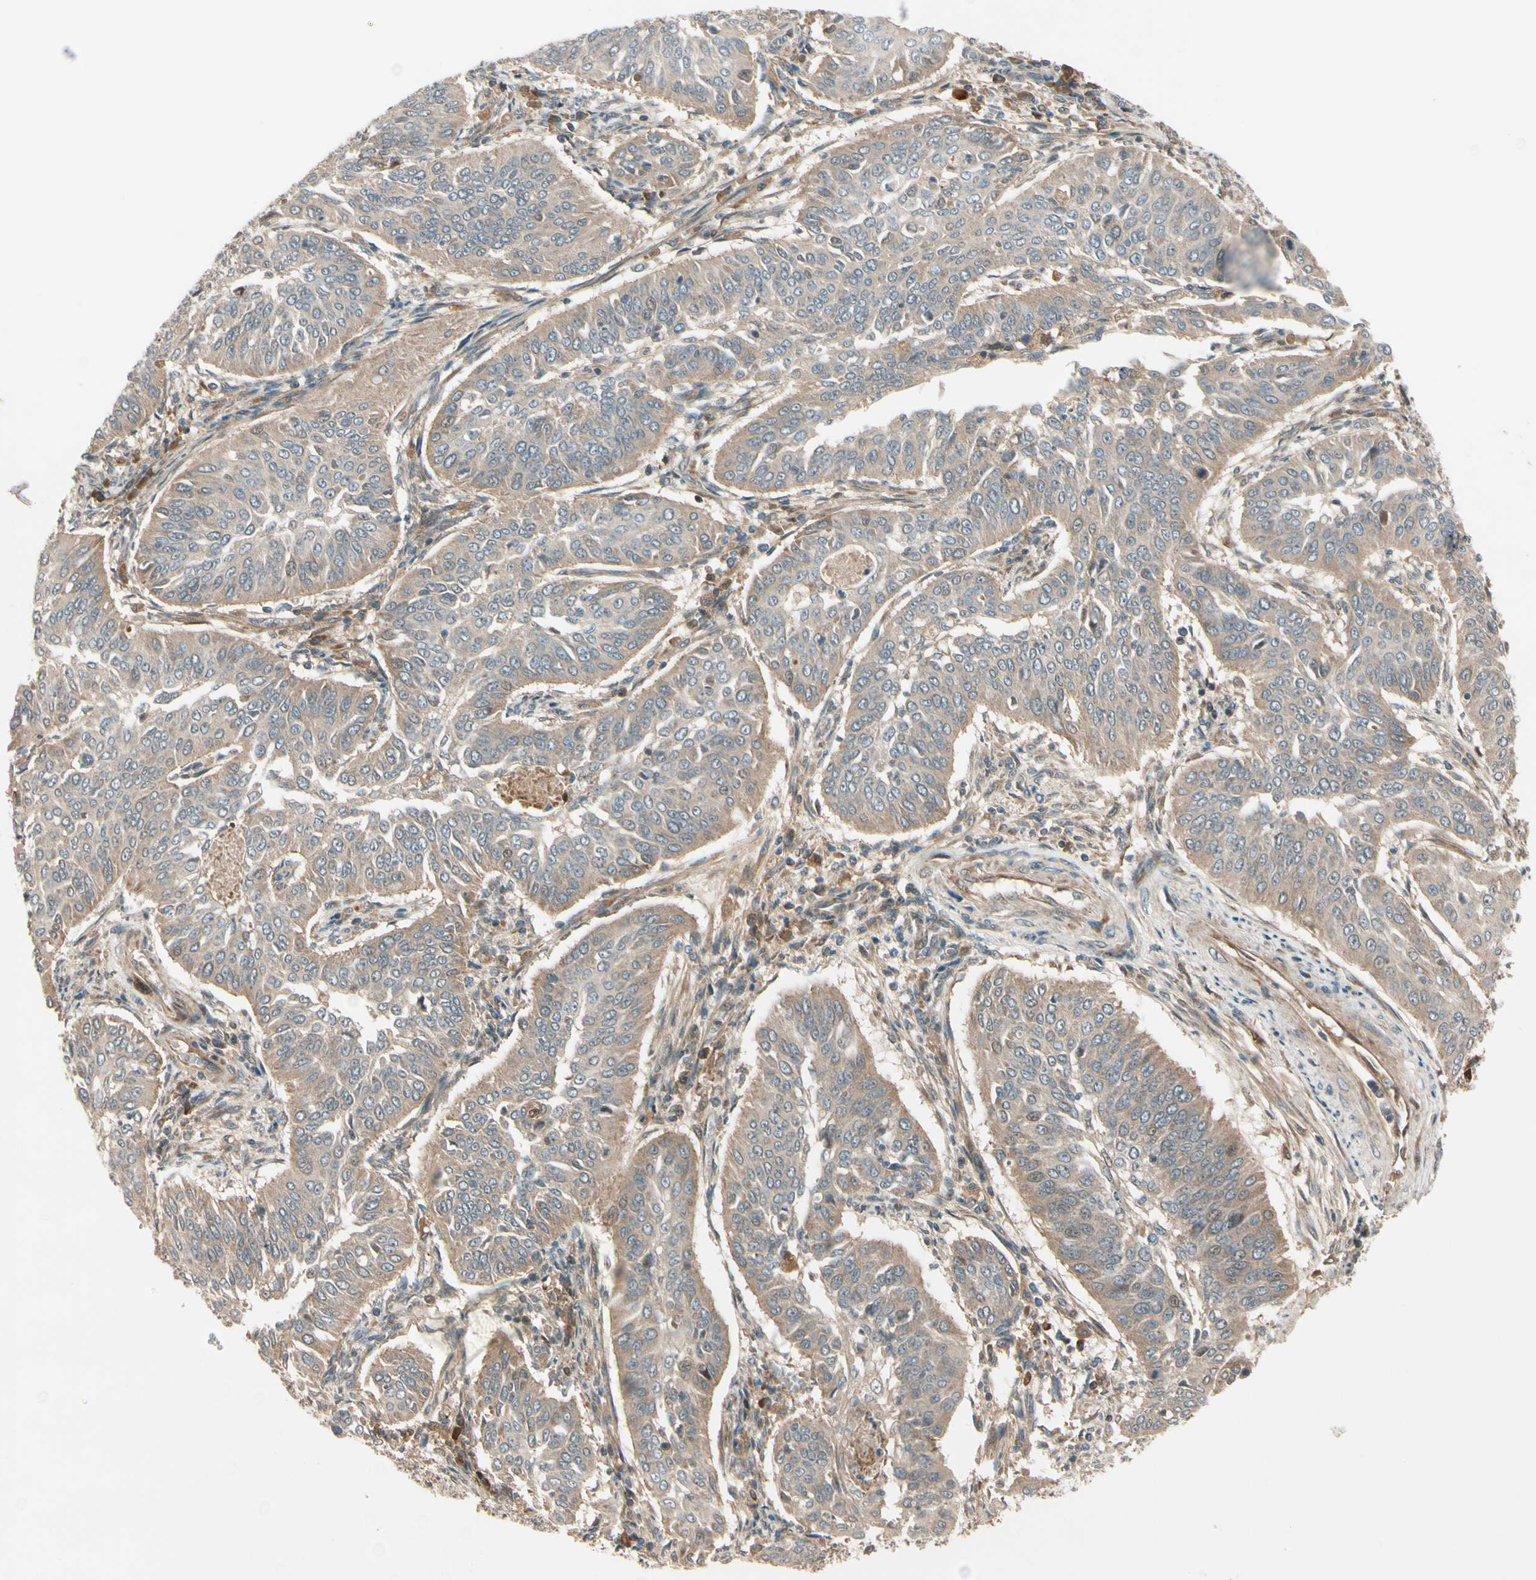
{"staining": {"intensity": "weak", "quantity": ">75%", "location": "cytoplasmic/membranous"}, "tissue": "cervical cancer", "cell_type": "Tumor cells", "image_type": "cancer", "snomed": [{"axis": "morphology", "description": "Normal tissue, NOS"}, {"axis": "morphology", "description": "Squamous cell carcinoma, NOS"}, {"axis": "topography", "description": "Cervix"}], "caption": "Immunohistochemical staining of human cervical cancer displays weak cytoplasmic/membranous protein staining in about >75% of tumor cells.", "gene": "ACVR1C", "patient": {"sex": "female", "age": 39}}